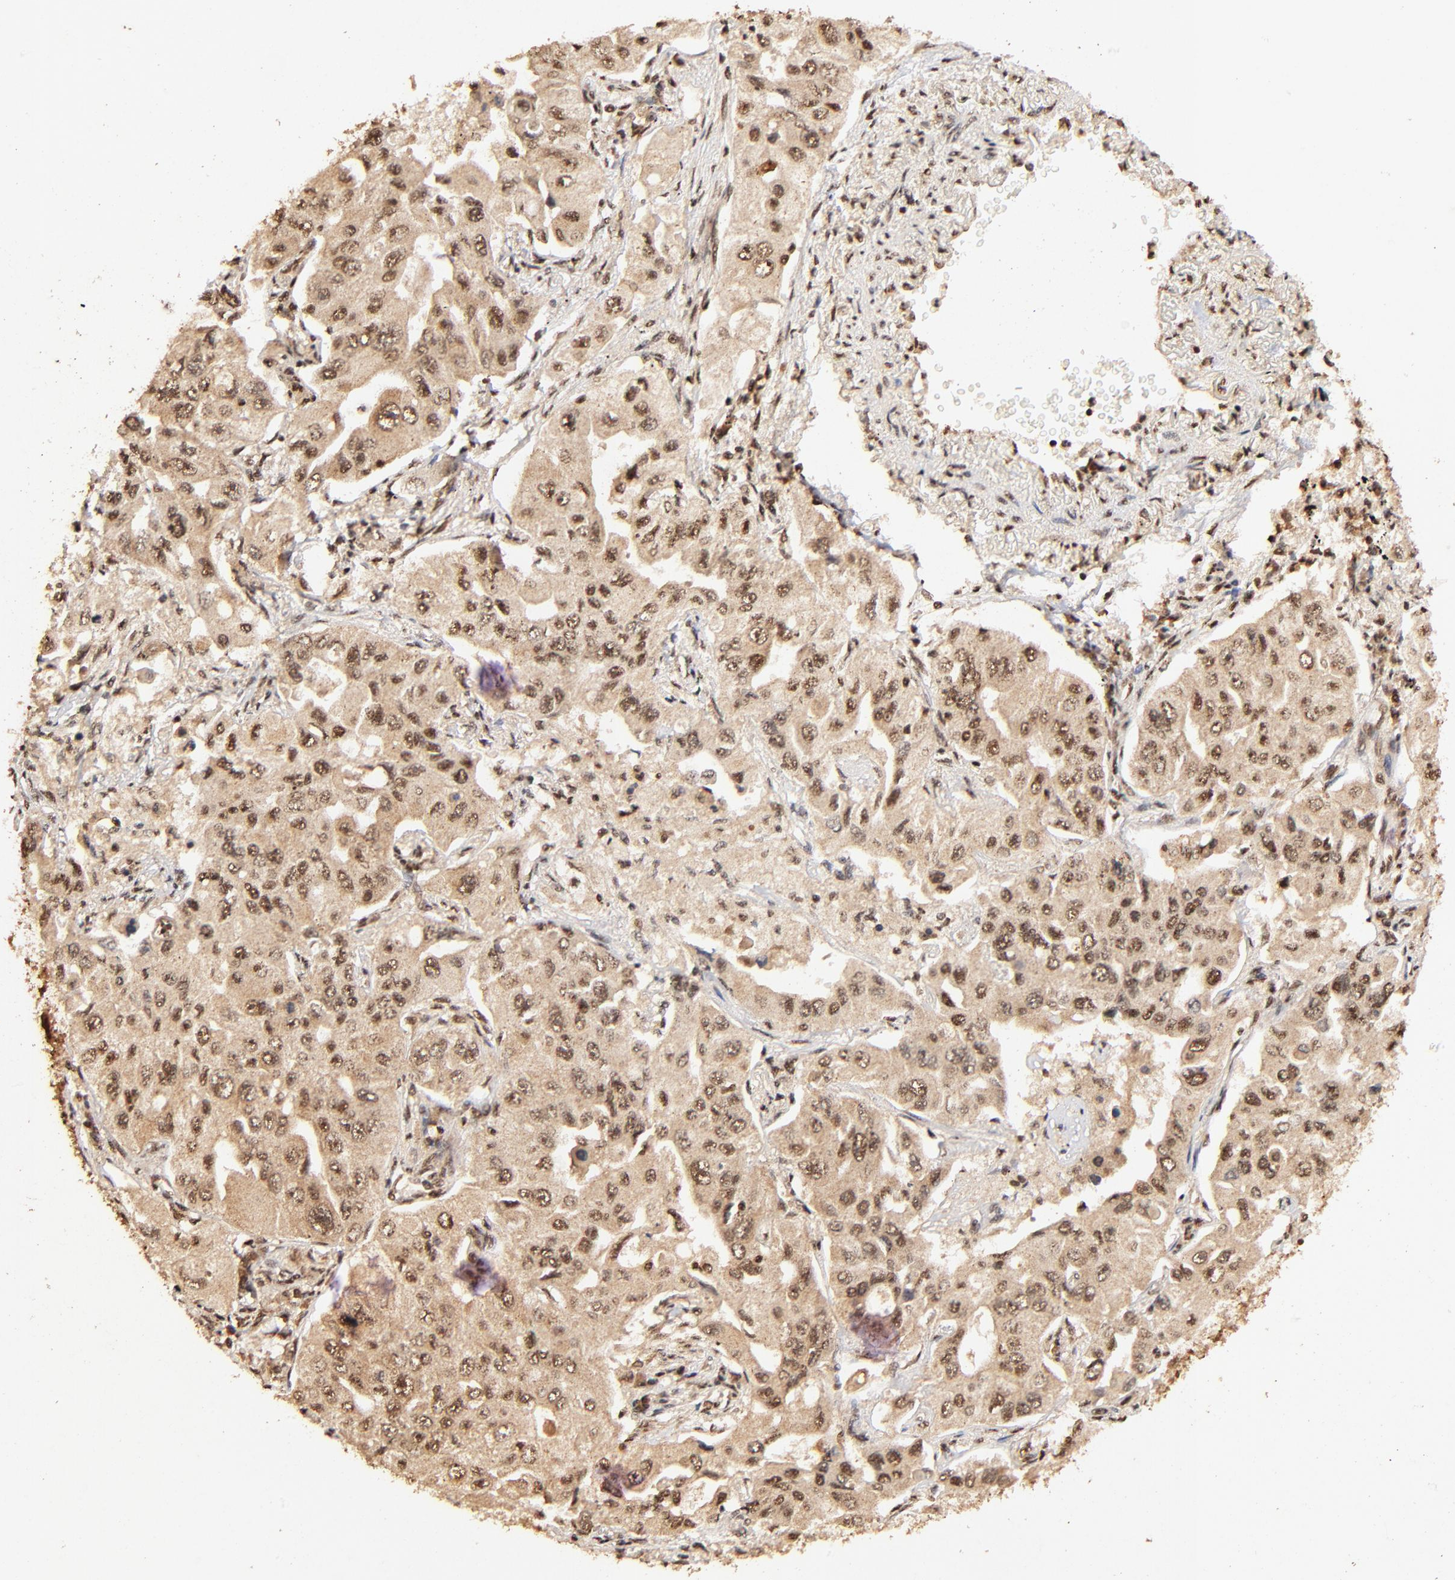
{"staining": {"intensity": "moderate", "quantity": ">75%", "location": "cytoplasmic/membranous,nuclear"}, "tissue": "lung cancer", "cell_type": "Tumor cells", "image_type": "cancer", "snomed": [{"axis": "morphology", "description": "Adenocarcinoma, NOS"}, {"axis": "topography", "description": "Lung"}], "caption": "IHC micrograph of neoplastic tissue: lung cancer stained using immunohistochemistry (IHC) shows medium levels of moderate protein expression localized specifically in the cytoplasmic/membranous and nuclear of tumor cells, appearing as a cytoplasmic/membranous and nuclear brown color.", "gene": "MED12", "patient": {"sex": "male", "age": 84}}